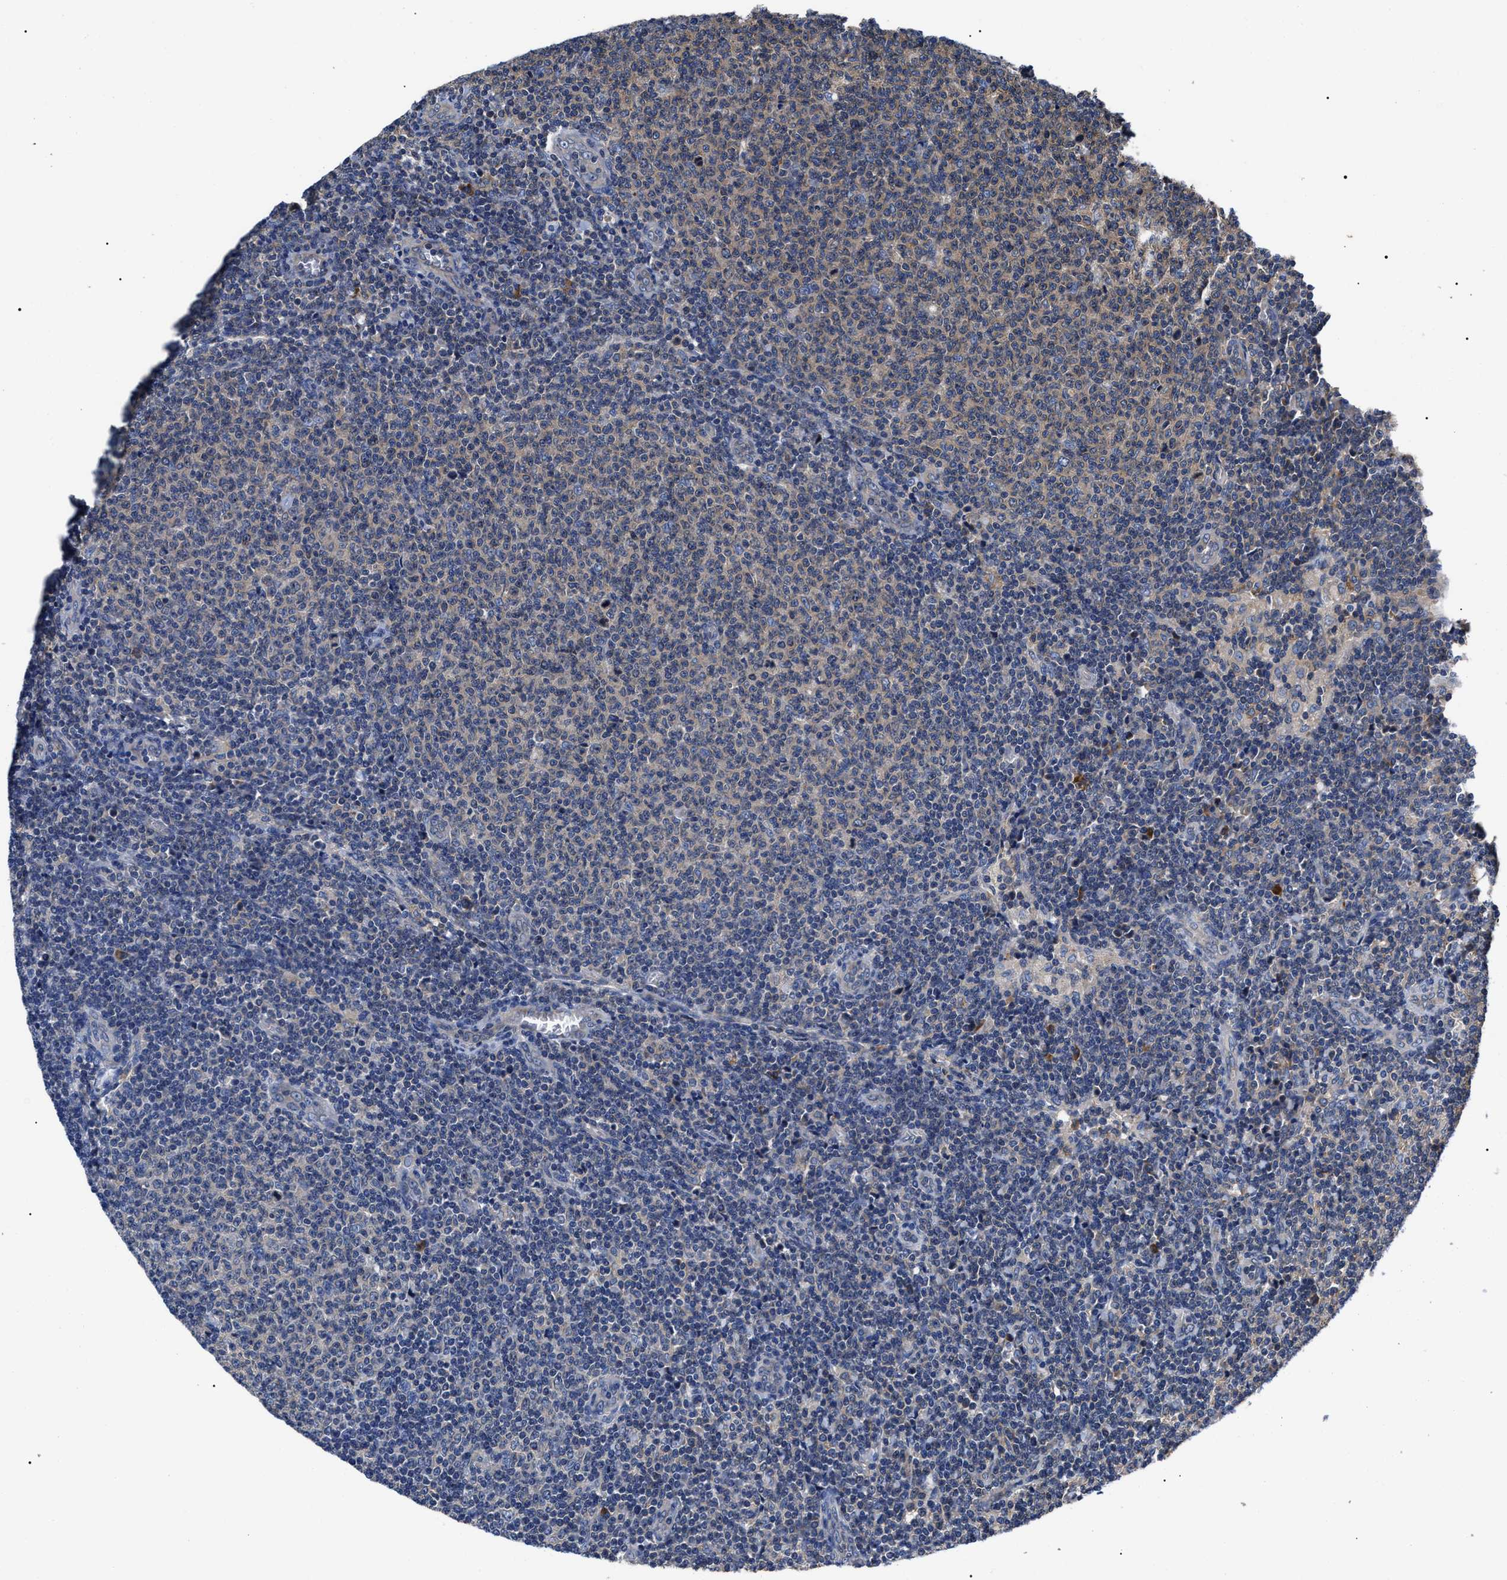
{"staining": {"intensity": "moderate", "quantity": "25%-75%", "location": "cytoplasmic/membranous"}, "tissue": "lymphoma", "cell_type": "Tumor cells", "image_type": "cancer", "snomed": [{"axis": "morphology", "description": "Malignant lymphoma, non-Hodgkin's type, Low grade"}, {"axis": "topography", "description": "Lymph node"}], "caption": "About 25%-75% of tumor cells in lymphoma exhibit moderate cytoplasmic/membranous protein positivity as visualized by brown immunohistochemical staining.", "gene": "MIS18A", "patient": {"sex": "male", "age": 66}}